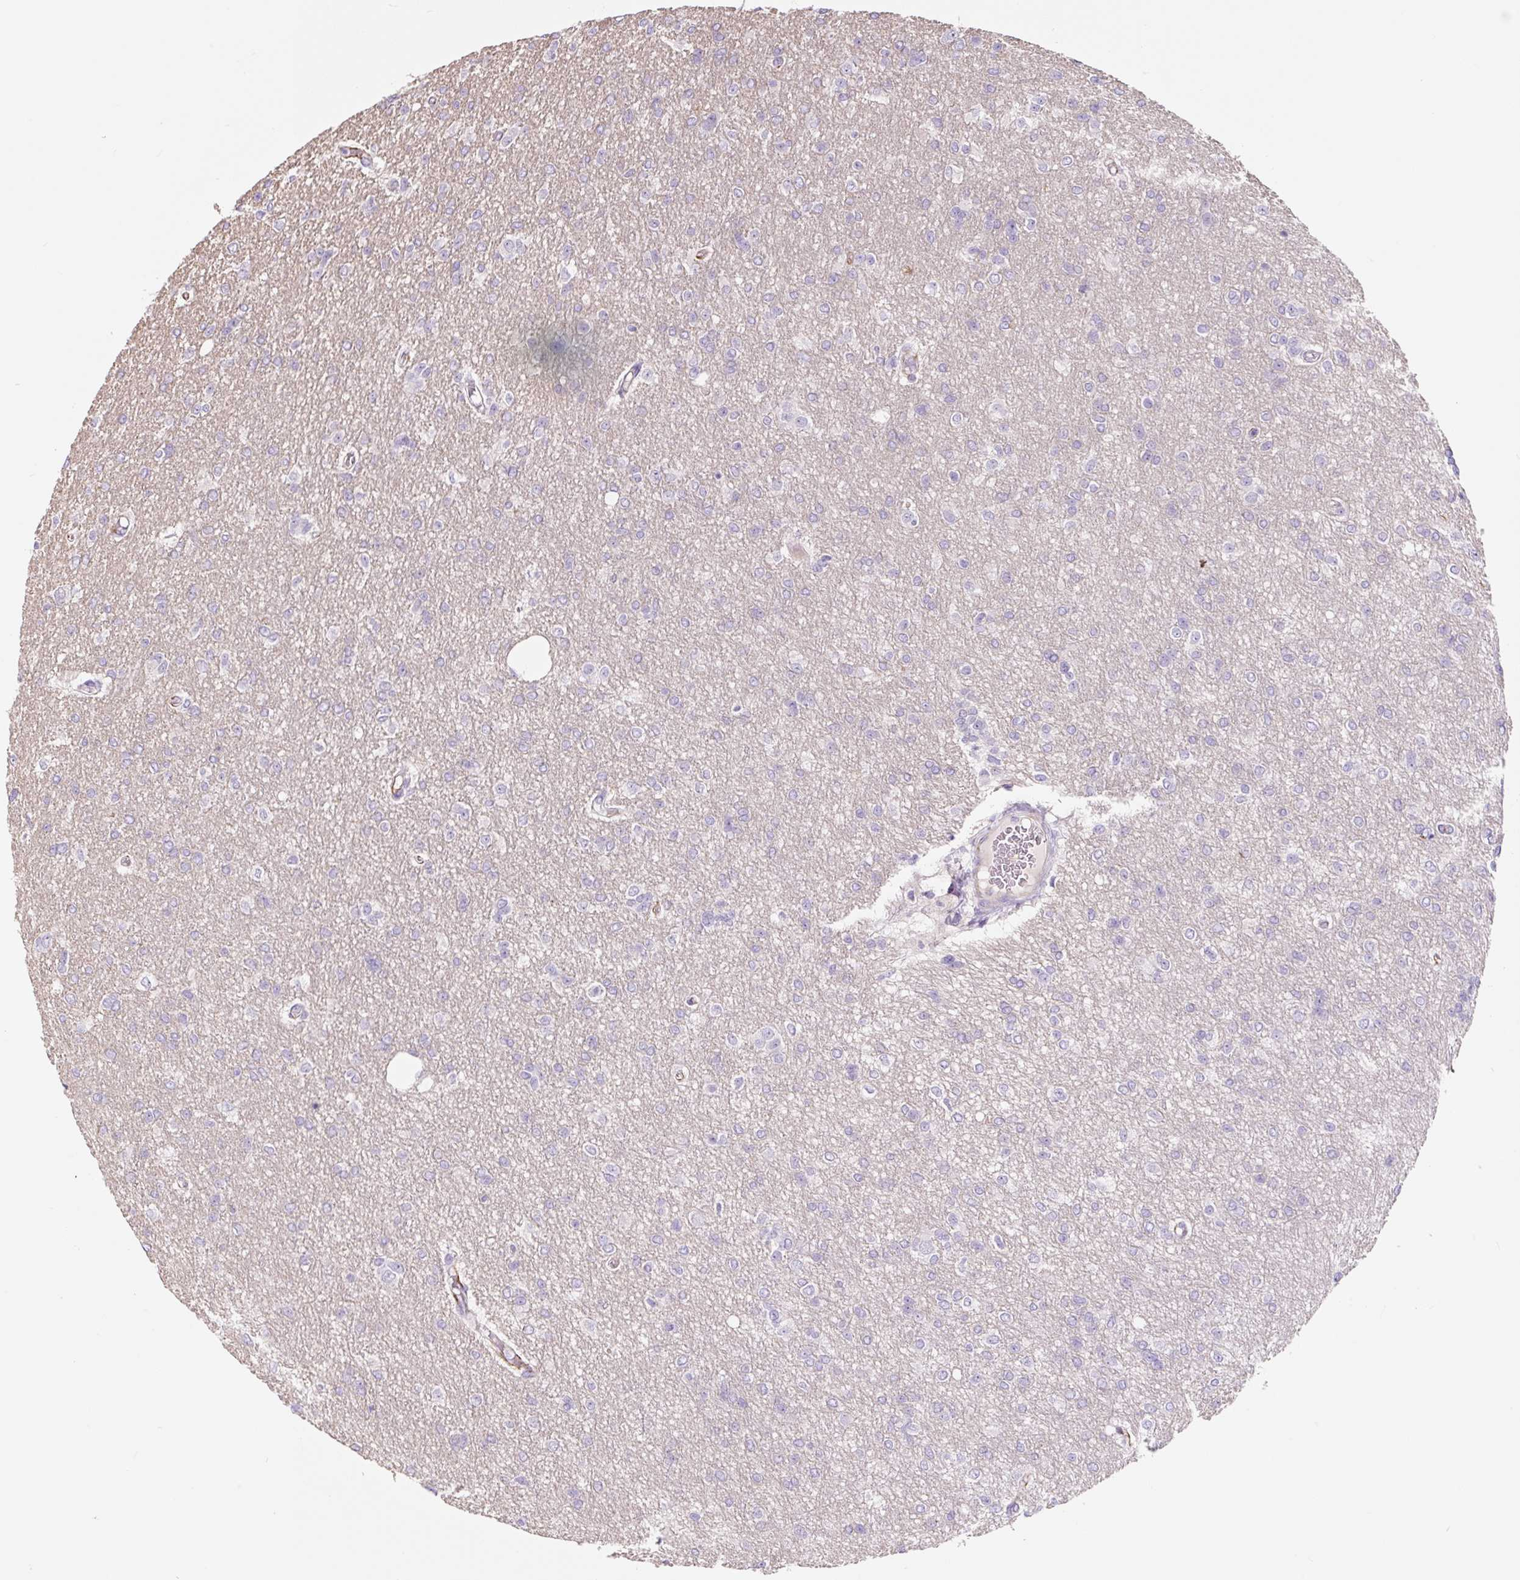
{"staining": {"intensity": "negative", "quantity": "none", "location": "none"}, "tissue": "glioma", "cell_type": "Tumor cells", "image_type": "cancer", "snomed": [{"axis": "morphology", "description": "Glioma, malignant, Low grade"}, {"axis": "topography", "description": "Brain"}], "caption": "This photomicrograph is of glioma stained with immunohistochemistry to label a protein in brown with the nuclei are counter-stained blue. There is no staining in tumor cells. (DAB immunohistochemistry, high magnification).", "gene": "CCL25", "patient": {"sex": "male", "age": 26}}